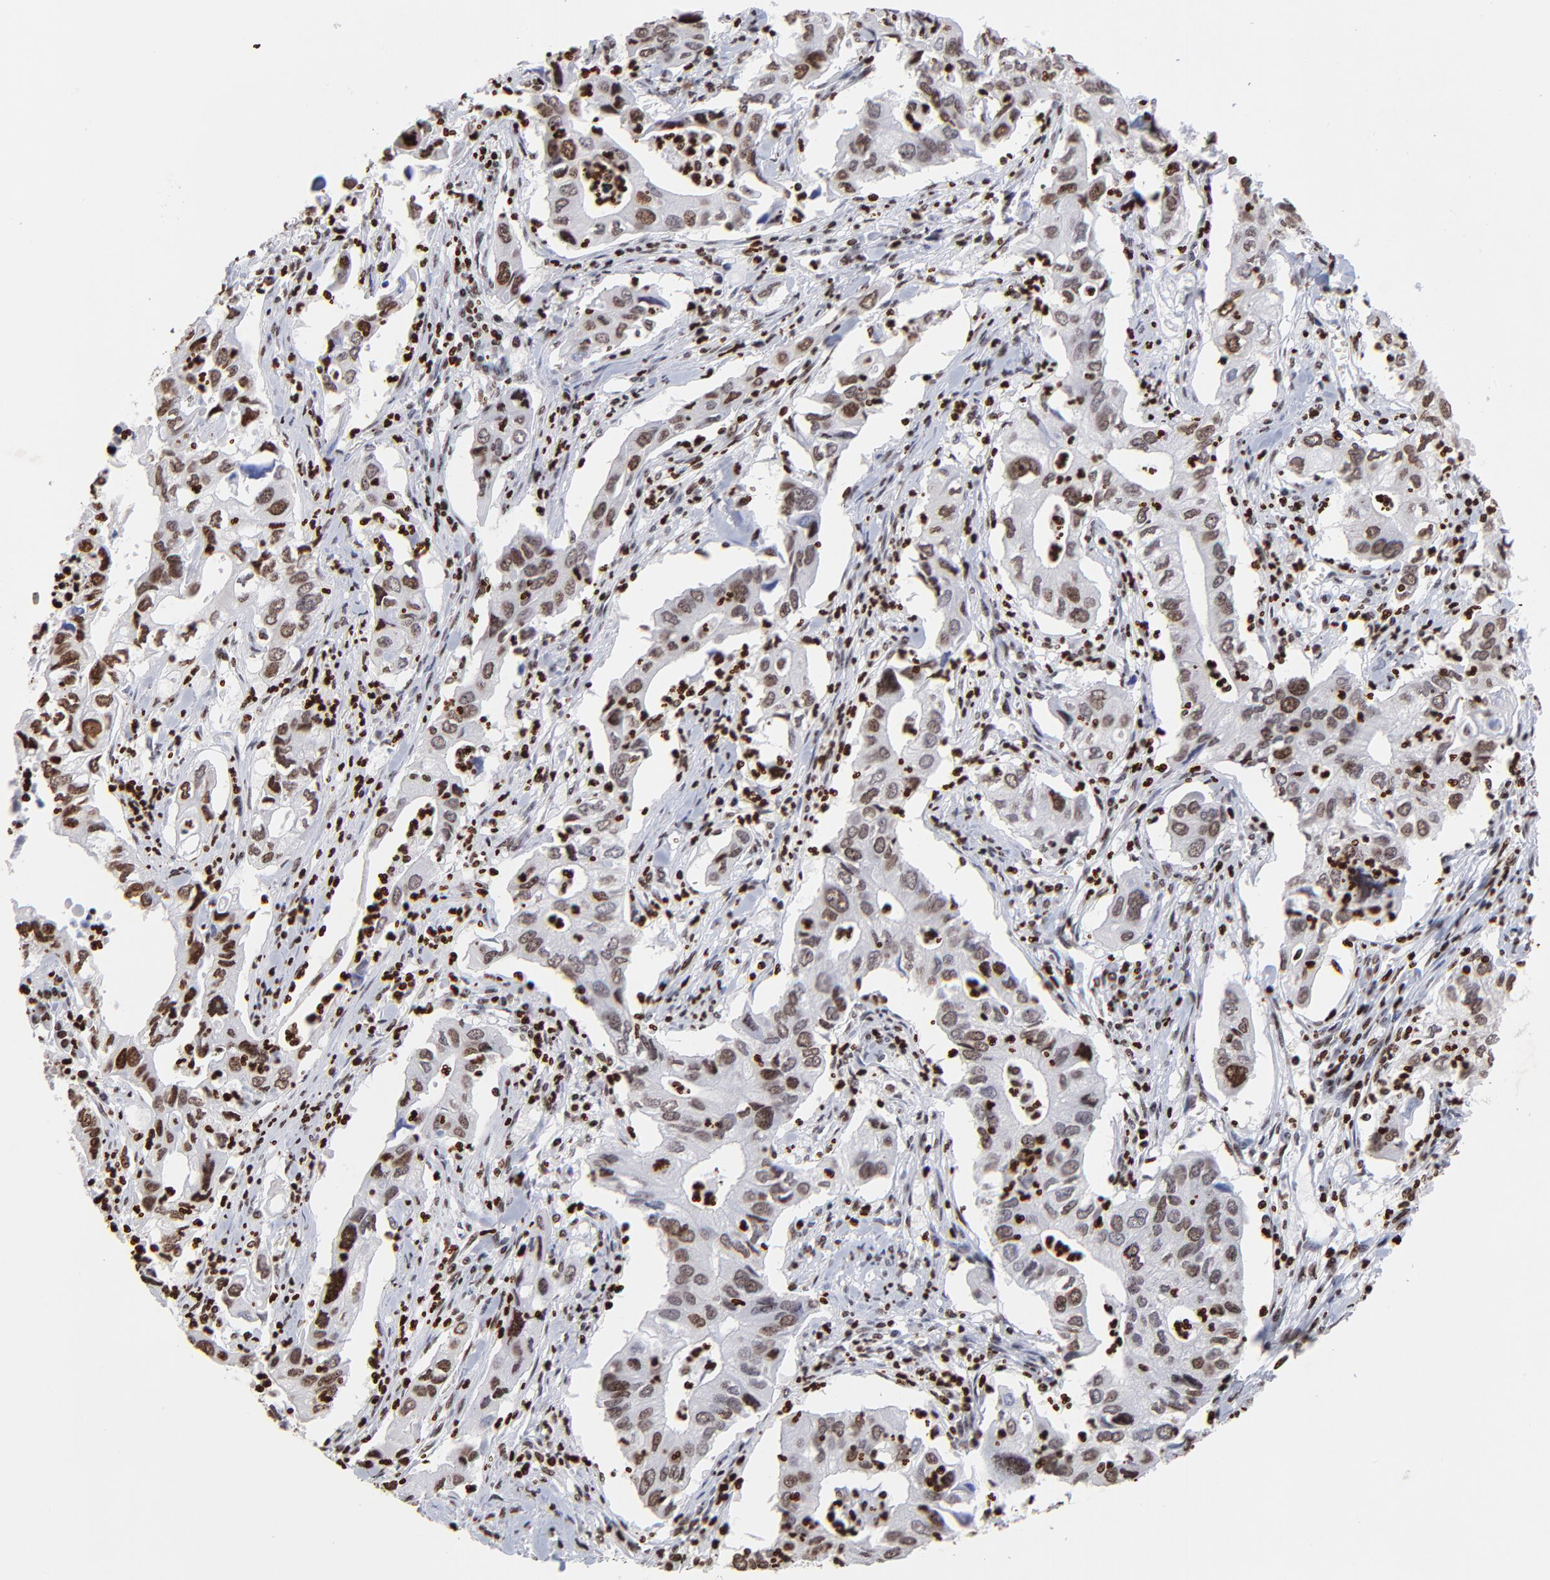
{"staining": {"intensity": "moderate", "quantity": ">75%", "location": "nuclear"}, "tissue": "lung cancer", "cell_type": "Tumor cells", "image_type": "cancer", "snomed": [{"axis": "morphology", "description": "Adenocarcinoma, NOS"}, {"axis": "topography", "description": "Lung"}], "caption": "The histopathology image displays staining of lung cancer, revealing moderate nuclear protein positivity (brown color) within tumor cells.", "gene": "FBH1", "patient": {"sex": "male", "age": 48}}